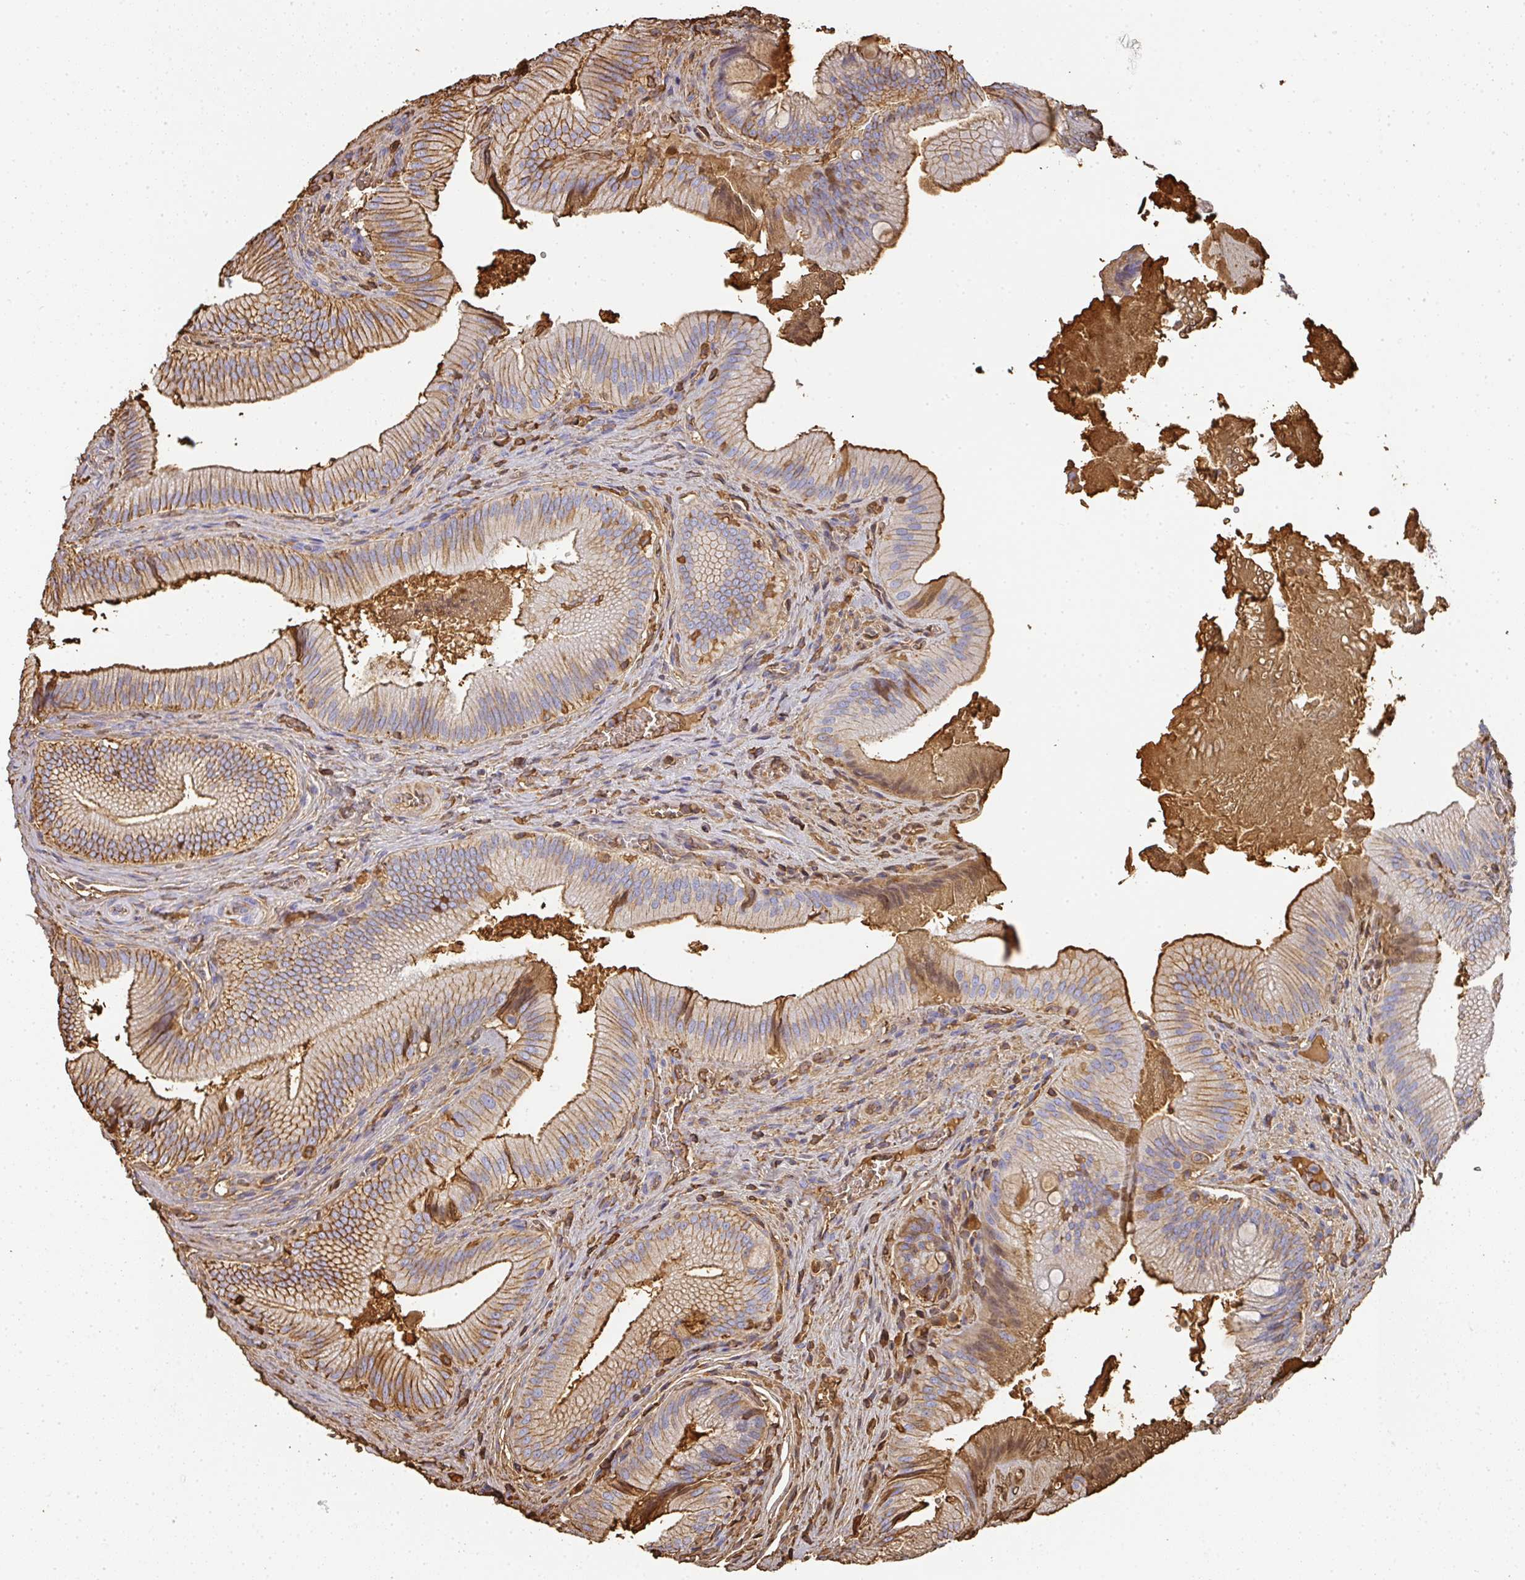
{"staining": {"intensity": "moderate", "quantity": "25%-75%", "location": "cytoplasmic/membranous"}, "tissue": "gallbladder", "cell_type": "Glandular cells", "image_type": "normal", "snomed": [{"axis": "morphology", "description": "Normal tissue, NOS"}, {"axis": "topography", "description": "Gallbladder"}], "caption": "A high-resolution micrograph shows IHC staining of benign gallbladder, which reveals moderate cytoplasmic/membranous expression in approximately 25%-75% of glandular cells.", "gene": "ALB", "patient": {"sex": "male", "age": 17}}